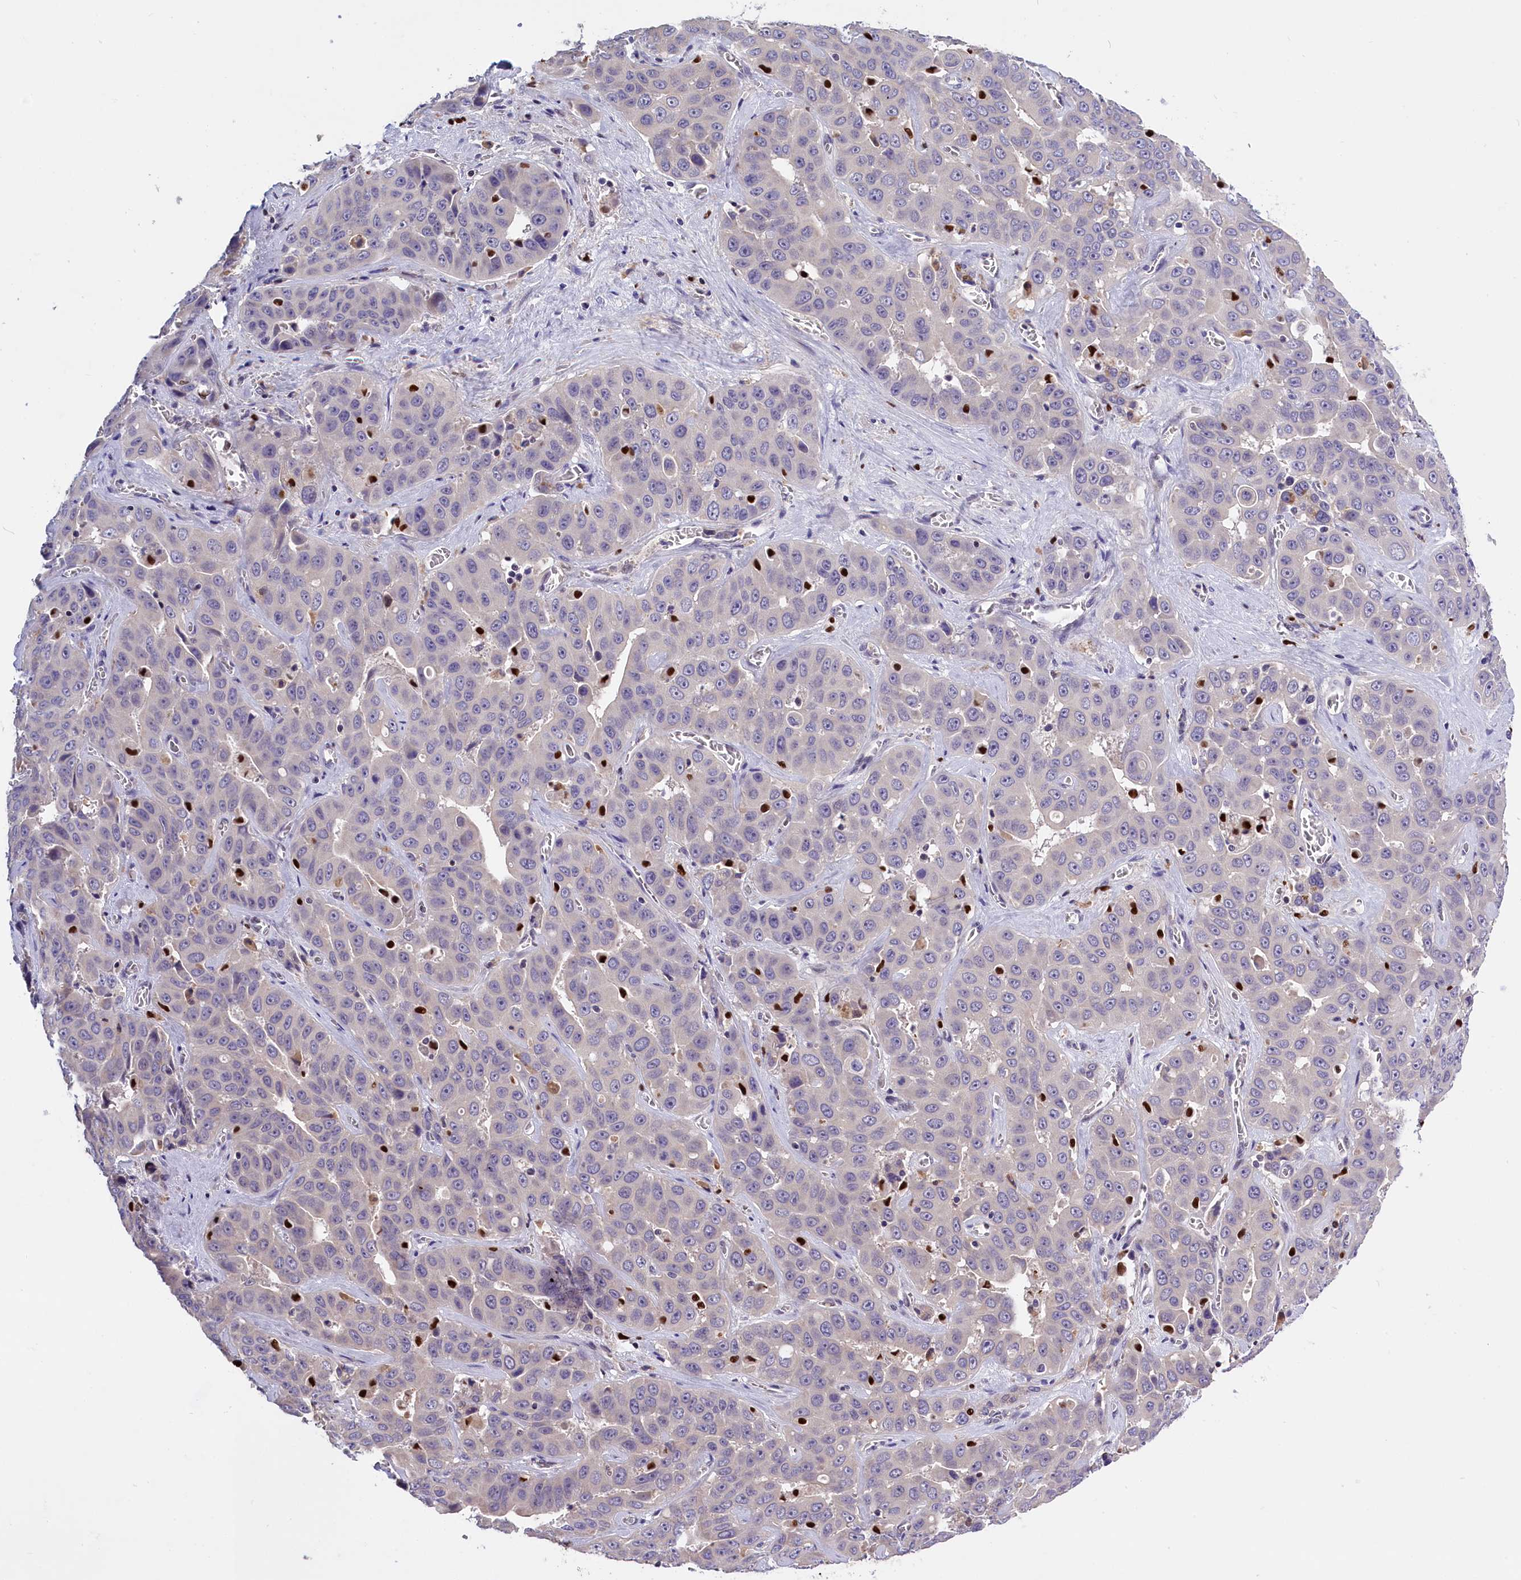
{"staining": {"intensity": "negative", "quantity": "none", "location": "none"}, "tissue": "liver cancer", "cell_type": "Tumor cells", "image_type": "cancer", "snomed": [{"axis": "morphology", "description": "Cholangiocarcinoma"}, {"axis": "topography", "description": "Liver"}], "caption": "Human liver cancer (cholangiocarcinoma) stained for a protein using immunohistochemistry displays no expression in tumor cells.", "gene": "BTBD9", "patient": {"sex": "female", "age": 52}}